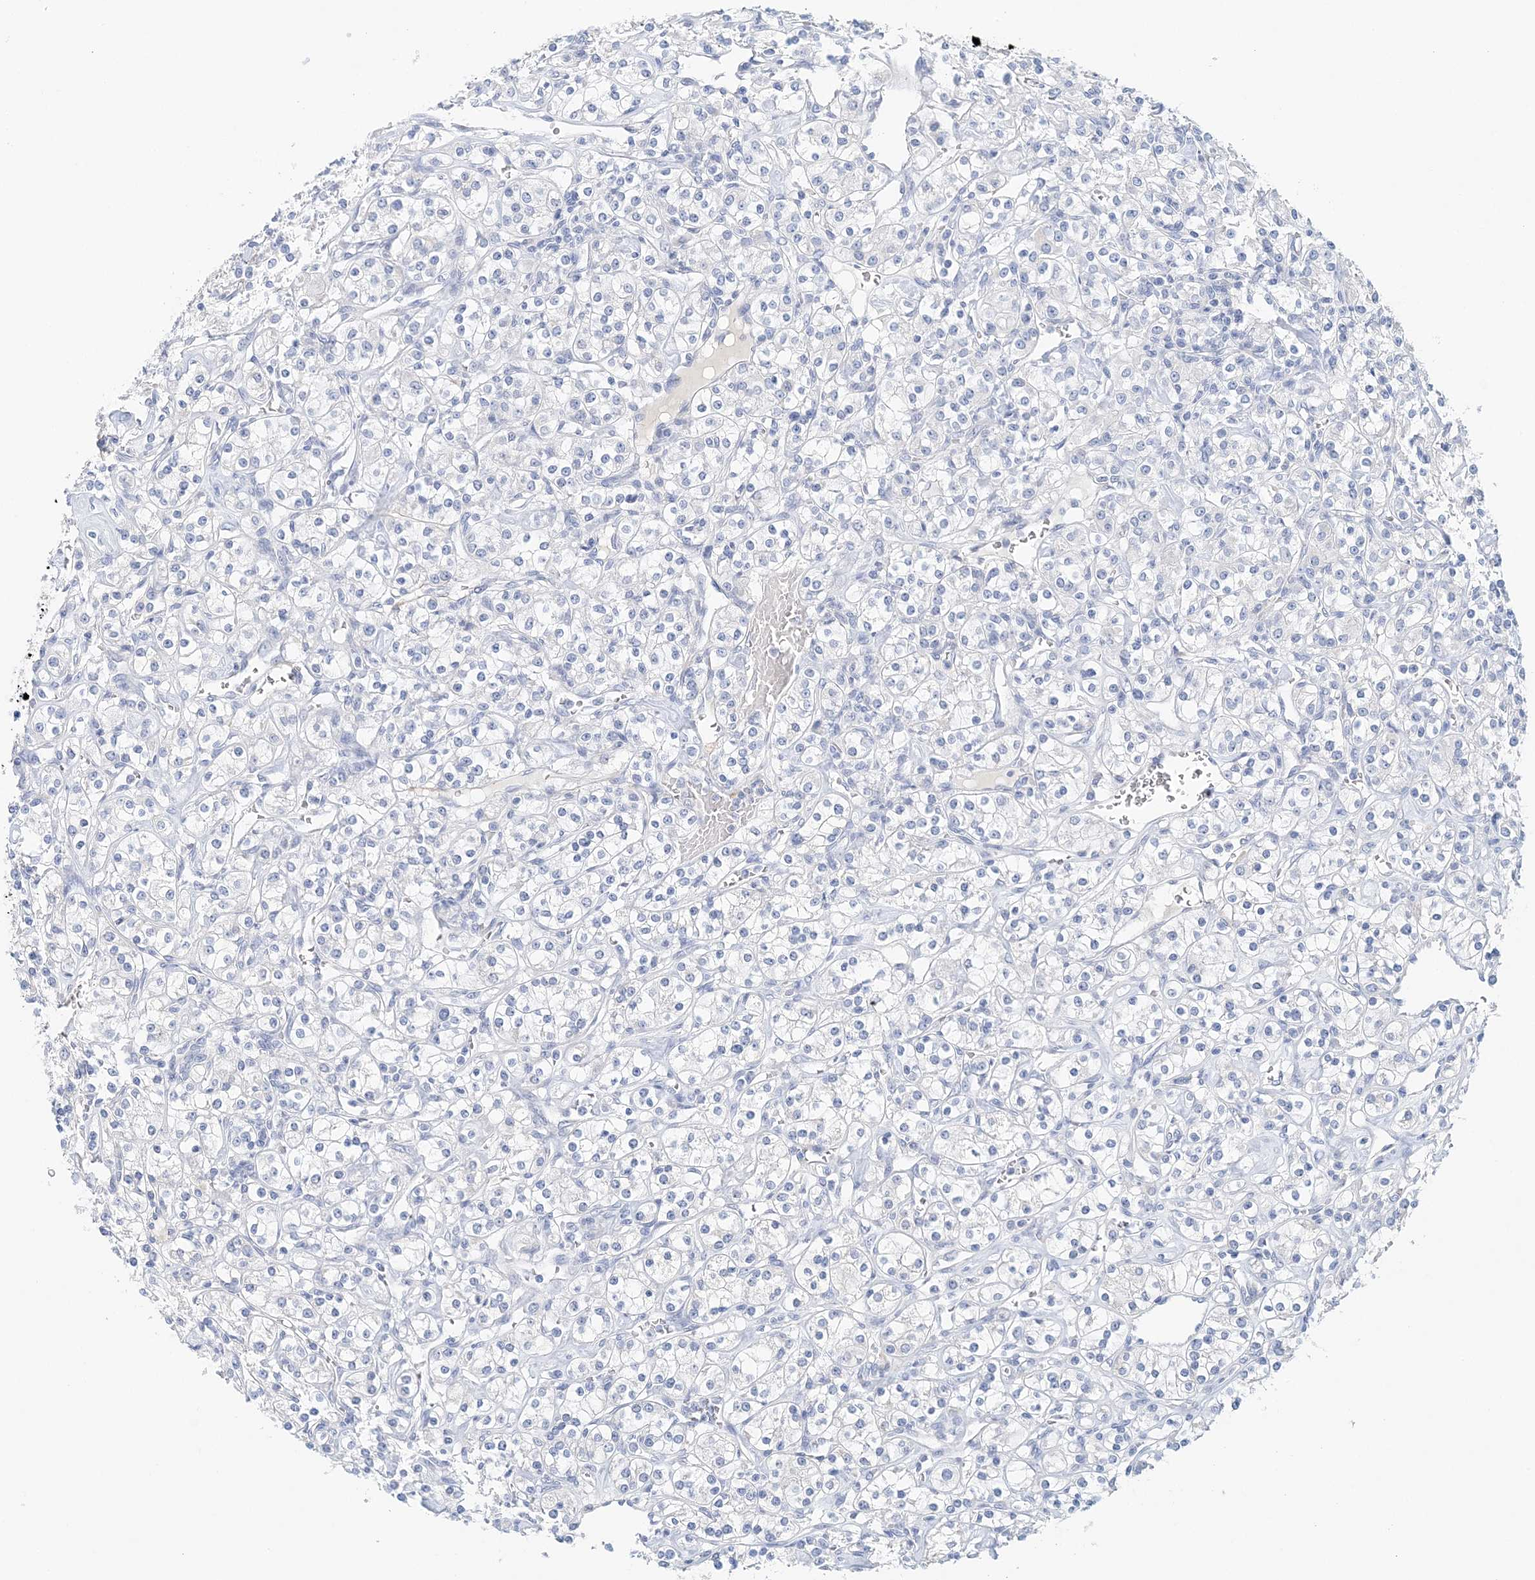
{"staining": {"intensity": "negative", "quantity": "none", "location": "none"}, "tissue": "renal cancer", "cell_type": "Tumor cells", "image_type": "cancer", "snomed": [{"axis": "morphology", "description": "Adenocarcinoma, NOS"}, {"axis": "topography", "description": "Kidney"}], "caption": "Tumor cells are negative for protein expression in human renal cancer.", "gene": "LRRIQ4", "patient": {"sex": "male", "age": 77}}